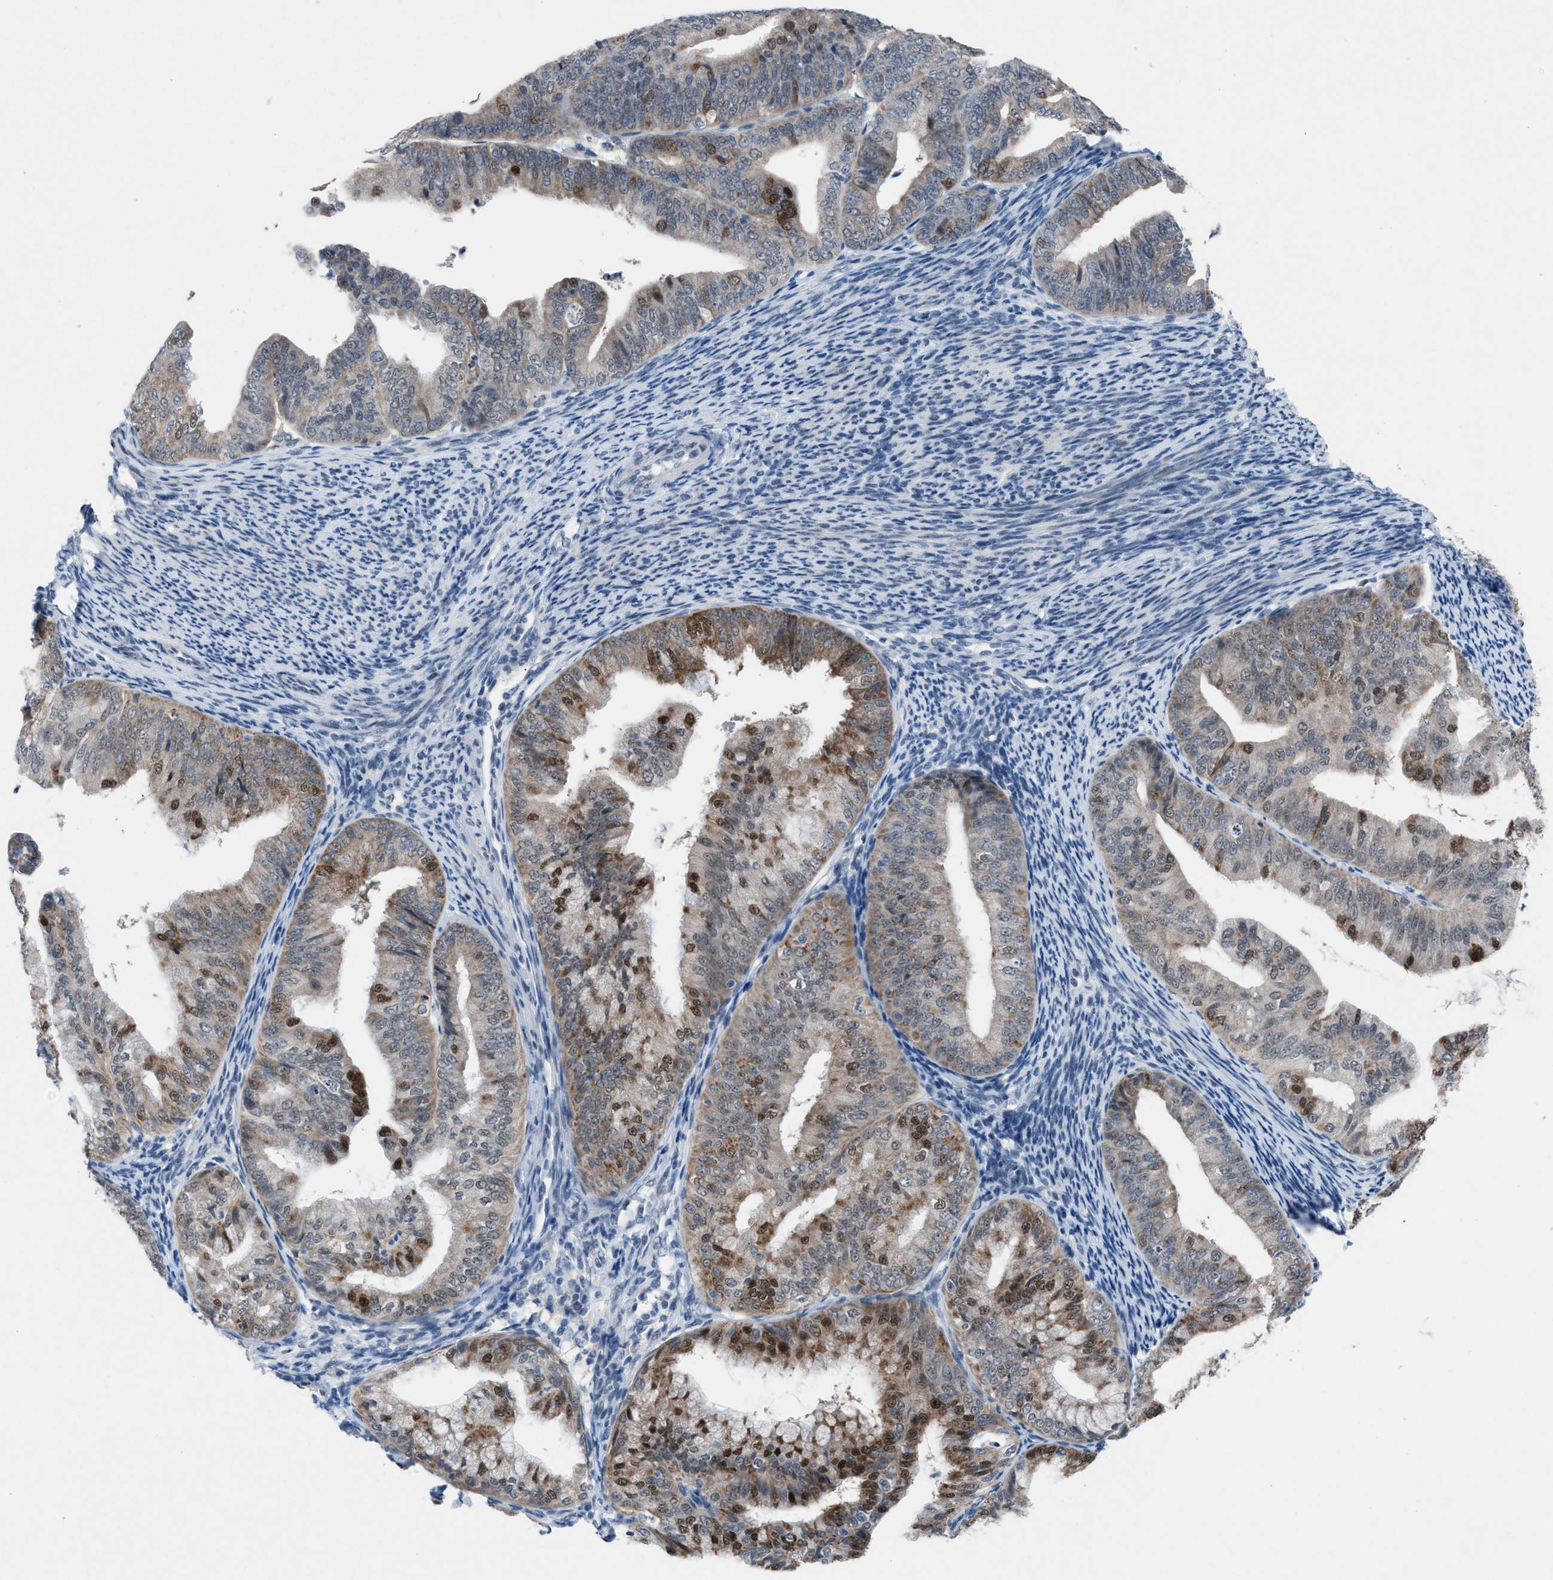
{"staining": {"intensity": "moderate", "quantity": "25%-75%", "location": "cytoplasmic/membranous"}, "tissue": "endometrial cancer", "cell_type": "Tumor cells", "image_type": "cancer", "snomed": [{"axis": "morphology", "description": "Adenocarcinoma, NOS"}, {"axis": "topography", "description": "Endometrium"}], "caption": "Immunohistochemistry micrograph of neoplastic tissue: human endometrial cancer (adenocarcinoma) stained using immunohistochemistry shows medium levels of moderate protein expression localized specifically in the cytoplasmic/membranous of tumor cells, appearing as a cytoplasmic/membranous brown color.", "gene": "ANAPC11", "patient": {"sex": "female", "age": 63}}